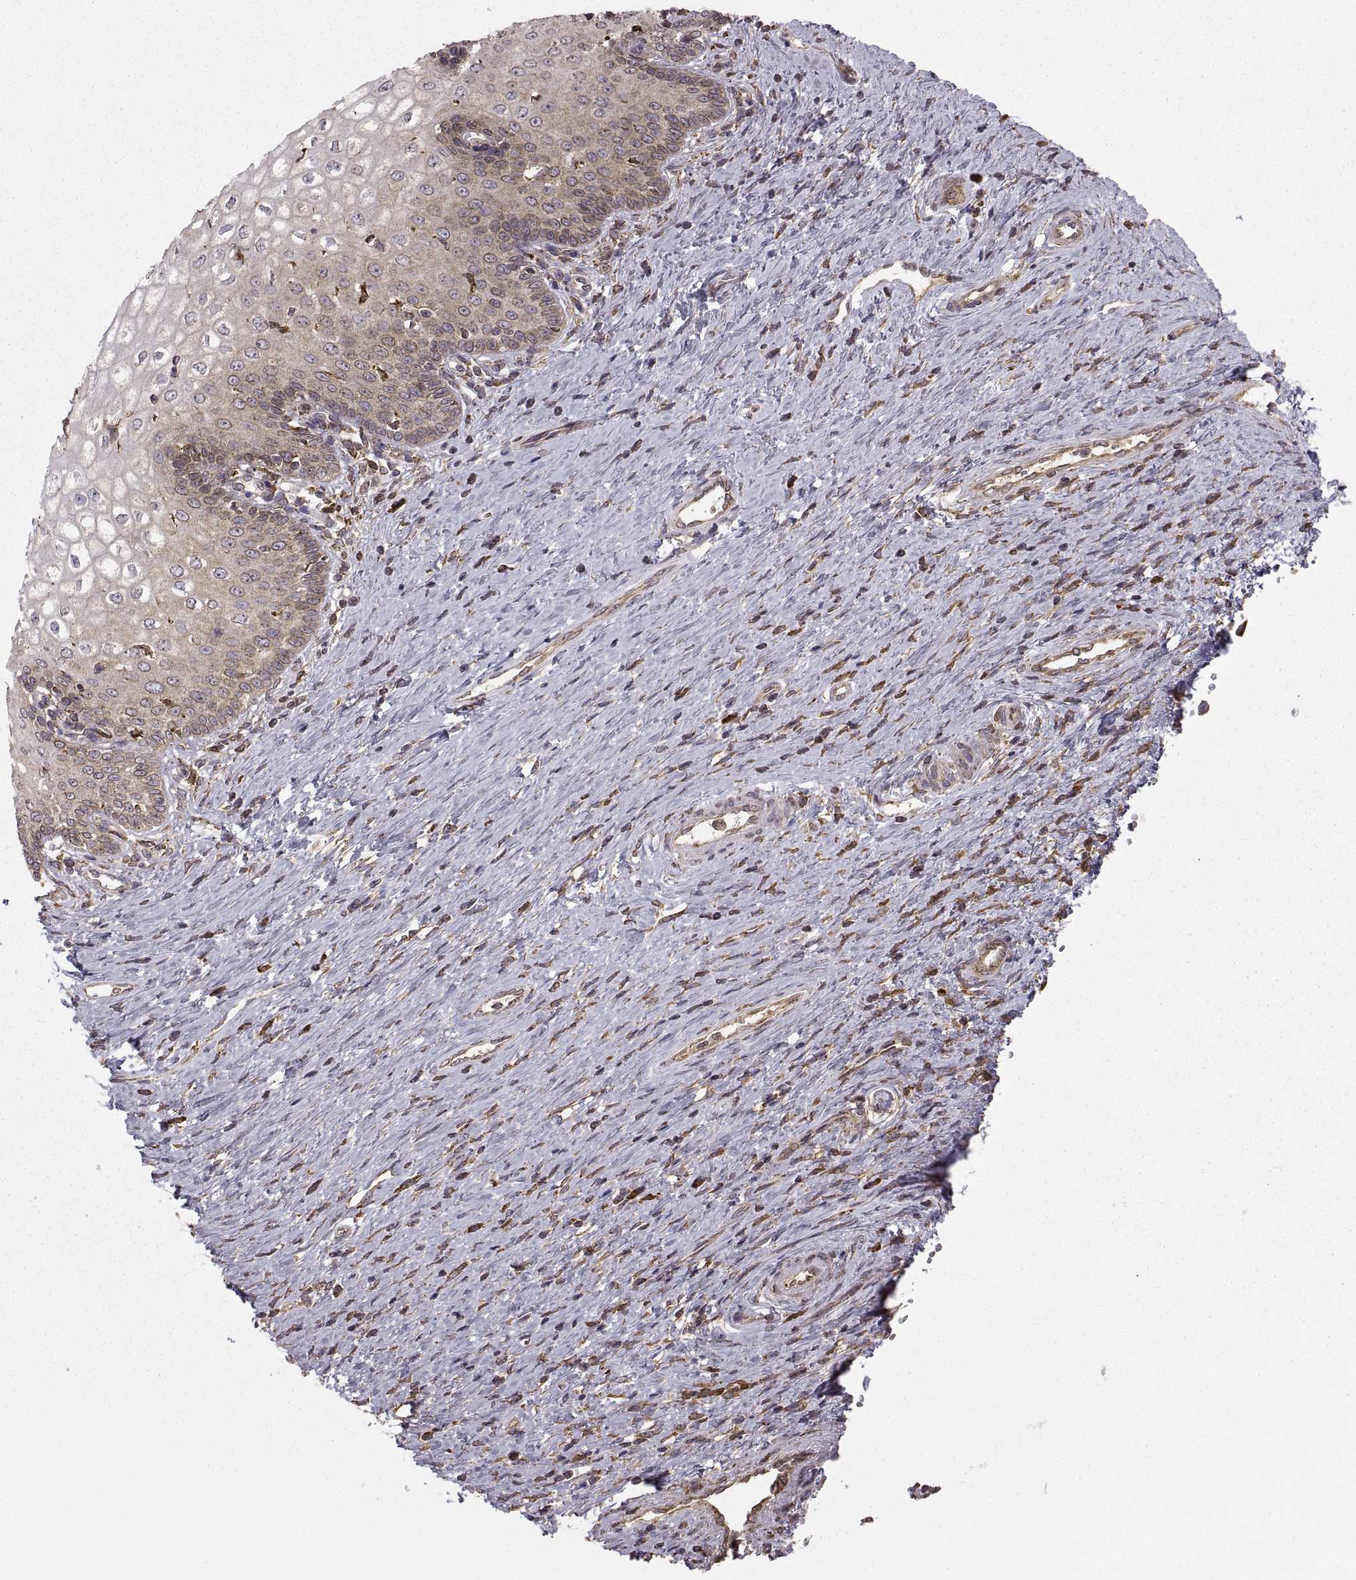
{"staining": {"intensity": "weak", "quantity": "<25%", "location": "cytoplasmic/membranous"}, "tissue": "cervical cancer", "cell_type": "Tumor cells", "image_type": "cancer", "snomed": [{"axis": "morphology", "description": "Squamous cell carcinoma, NOS"}, {"axis": "topography", "description": "Cervix"}], "caption": "Immunohistochemical staining of cervical cancer exhibits no significant staining in tumor cells.", "gene": "PDIA3", "patient": {"sex": "female", "age": 26}}